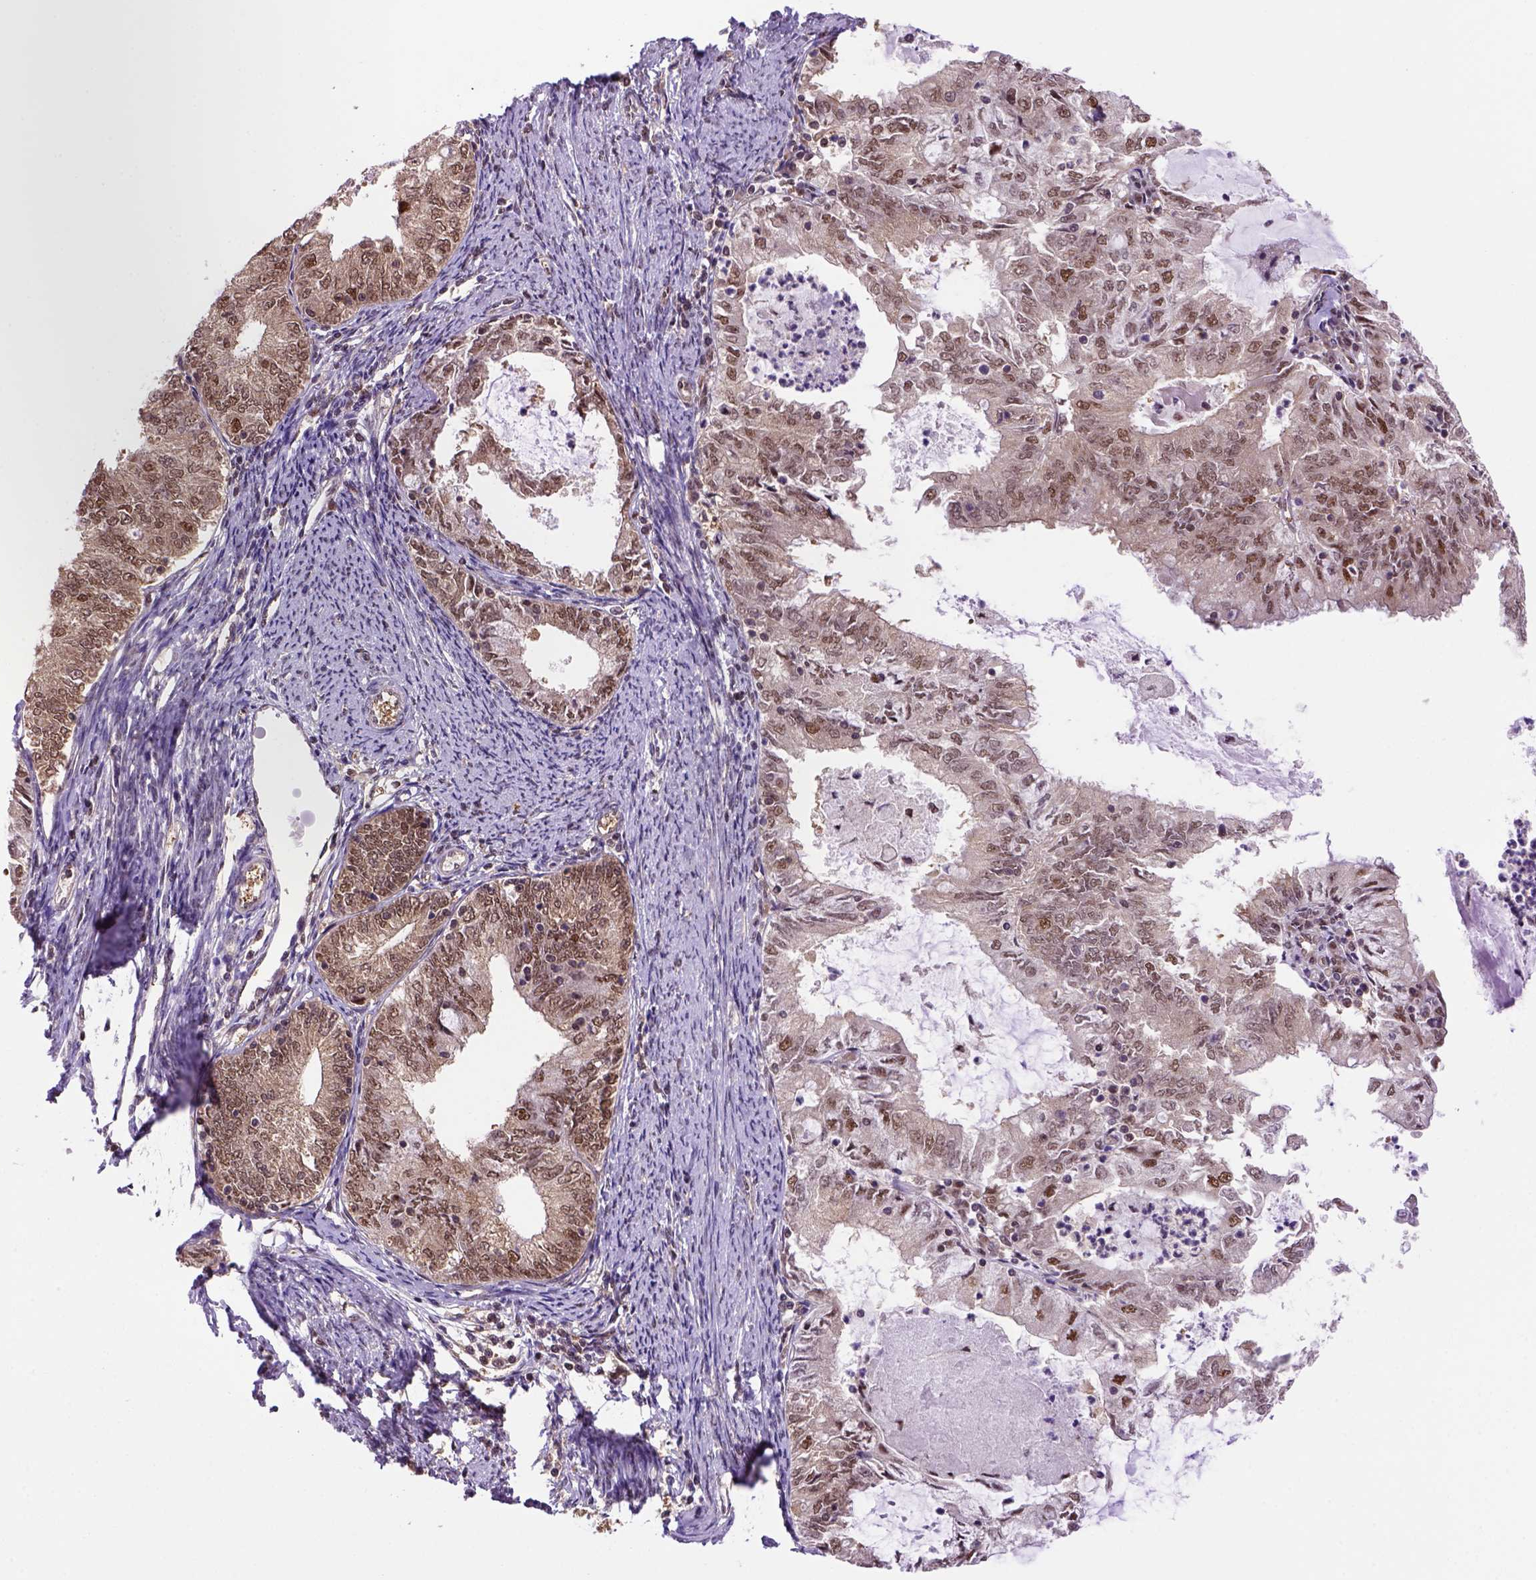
{"staining": {"intensity": "moderate", "quantity": ">75%", "location": "cytoplasmic/membranous,nuclear"}, "tissue": "endometrial cancer", "cell_type": "Tumor cells", "image_type": "cancer", "snomed": [{"axis": "morphology", "description": "Adenocarcinoma, NOS"}, {"axis": "topography", "description": "Endometrium"}], "caption": "A high-resolution histopathology image shows immunohistochemistry (IHC) staining of endometrial adenocarcinoma, which reveals moderate cytoplasmic/membranous and nuclear expression in about >75% of tumor cells.", "gene": "PSMC2", "patient": {"sex": "female", "age": 57}}